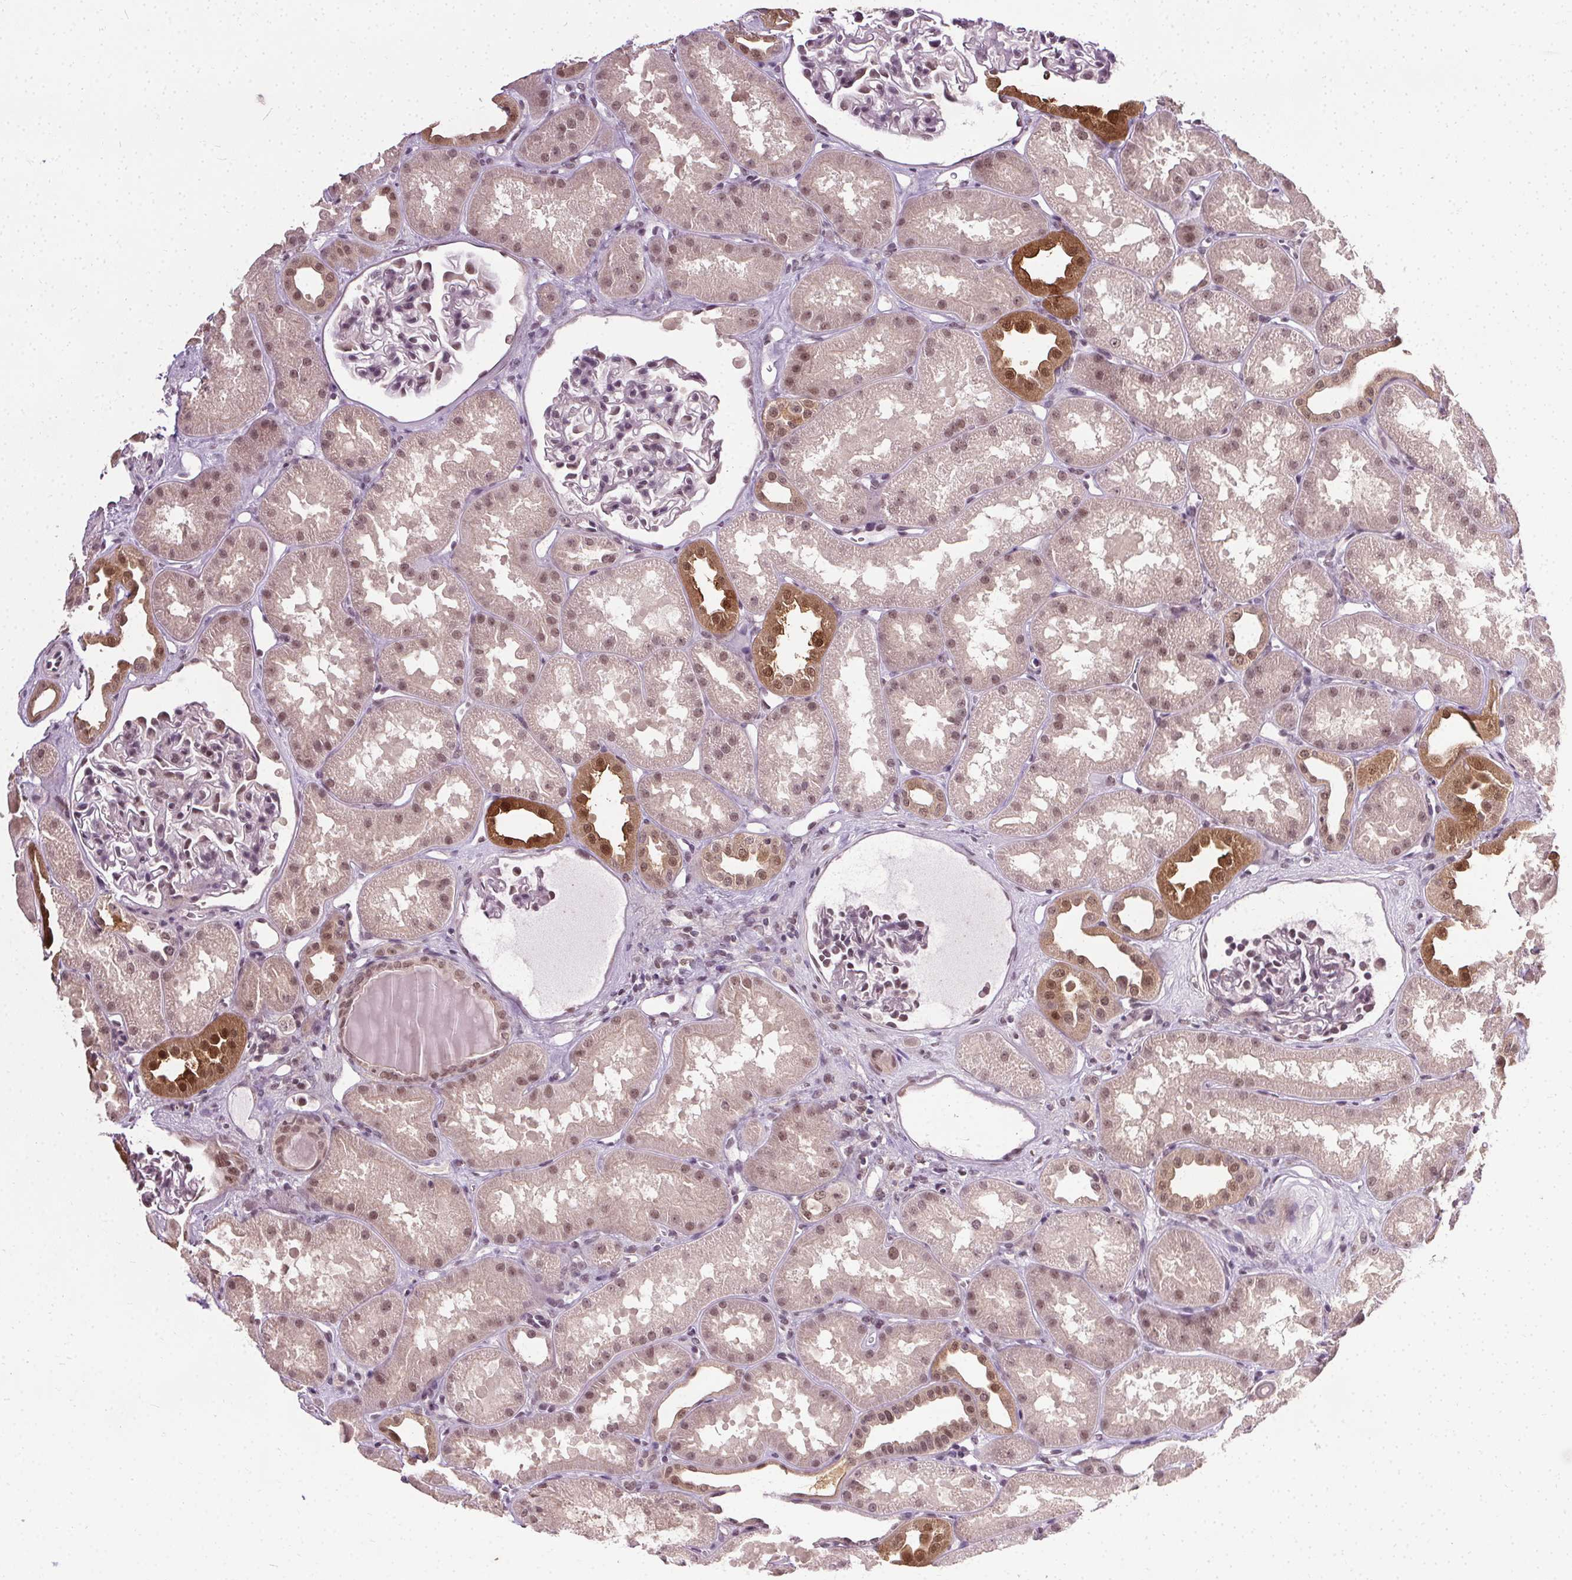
{"staining": {"intensity": "moderate", "quantity": "25%-75%", "location": "nuclear"}, "tissue": "kidney", "cell_type": "Cells in glomeruli", "image_type": "normal", "snomed": [{"axis": "morphology", "description": "Normal tissue, NOS"}, {"axis": "topography", "description": "Kidney"}], "caption": "Moderate nuclear staining is appreciated in approximately 25%-75% of cells in glomeruli in normal kidney. The protein of interest is shown in brown color, while the nuclei are stained blue.", "gene": "MED6", "patient": {"sex": "male", "age": 61}}